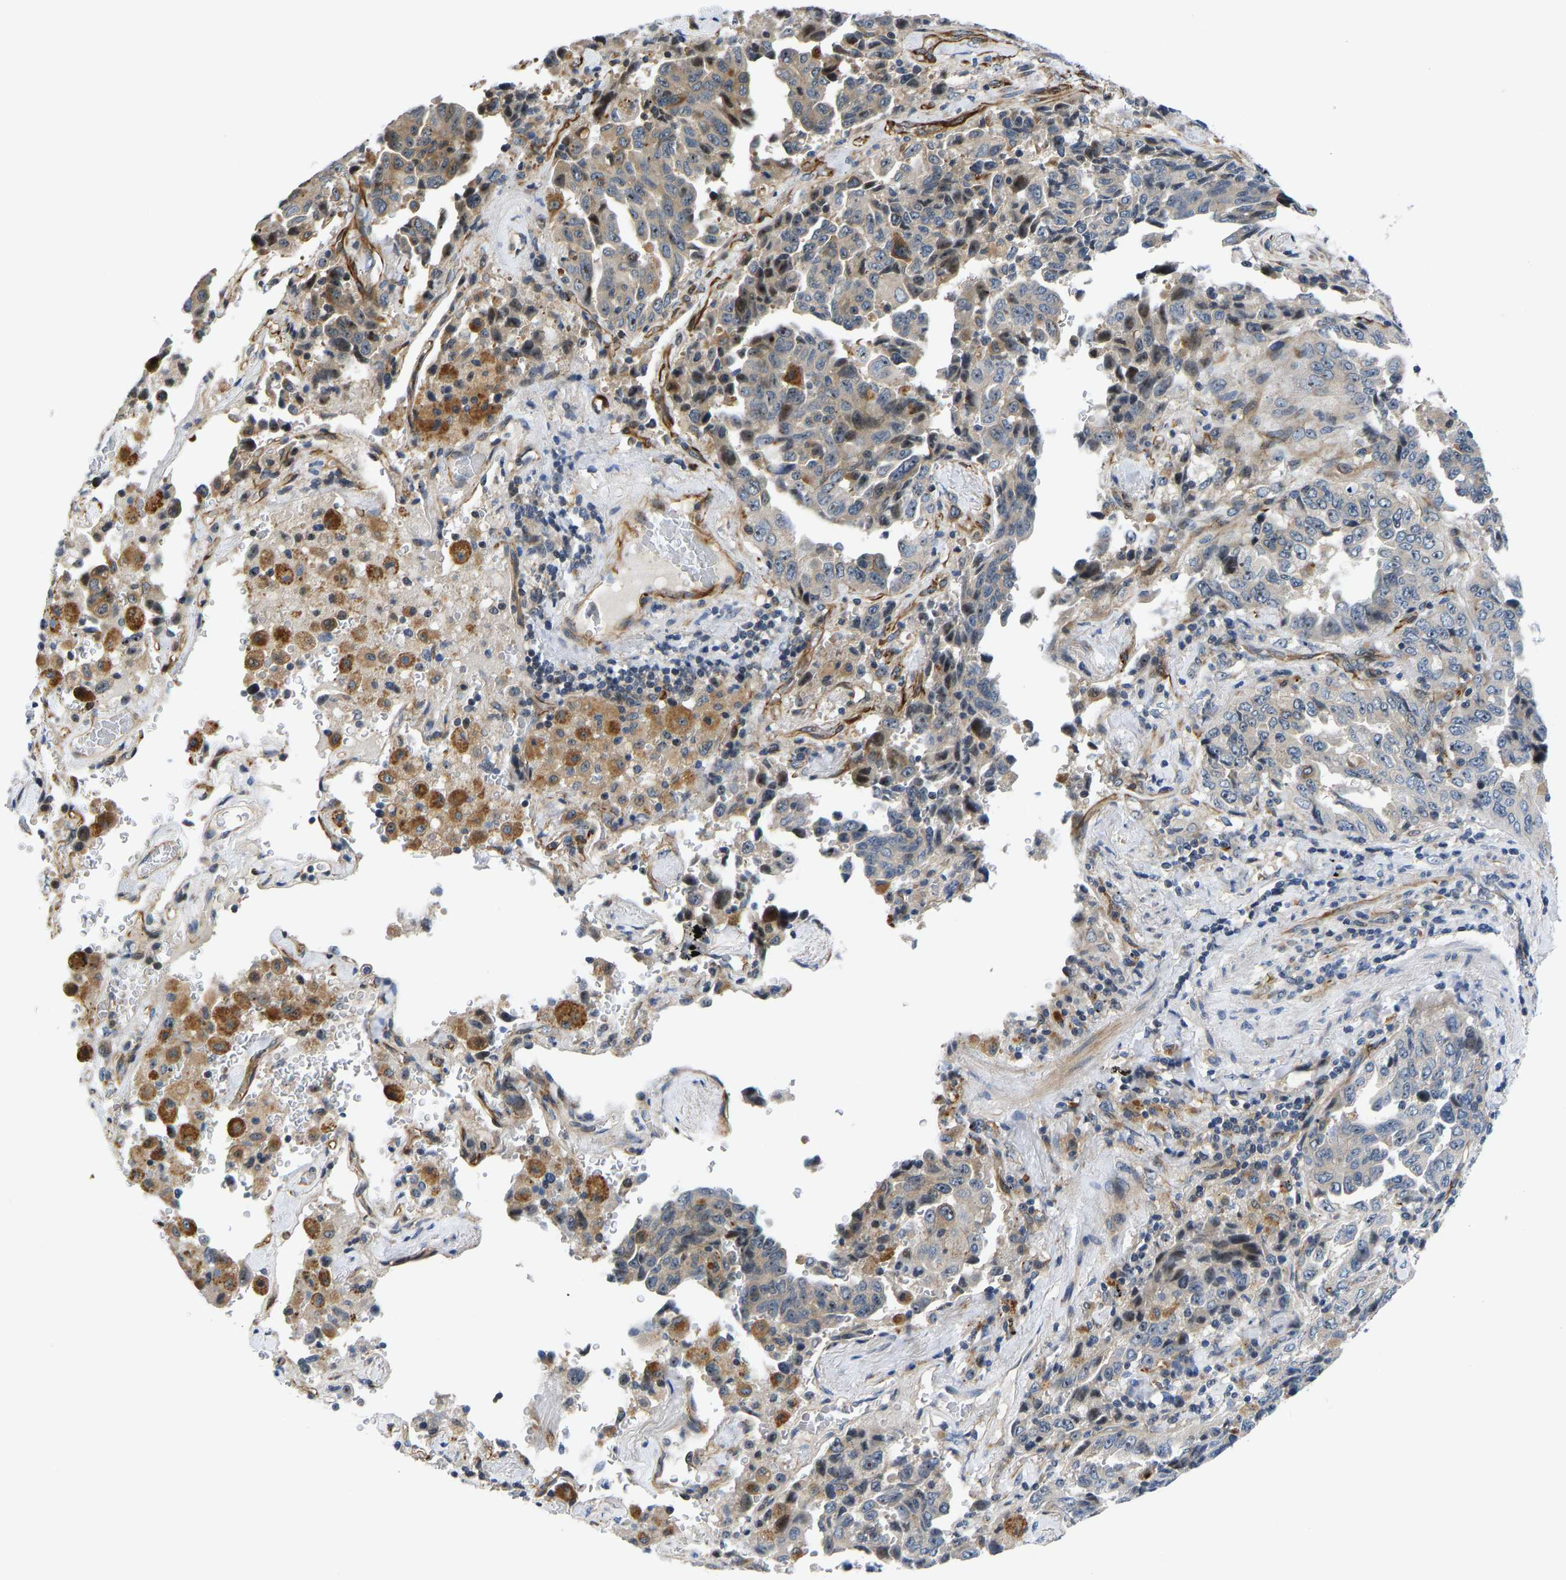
{"staining": {"intensity": "weak", "quantity": "<25%", "location": "cytoplasmic/membranous,nuclear"}, "tissue": "lung cancer", "cell_type": "Tumor cells", "image_type": "cancer", "snomed": [{"axis": "morphology", "description": "Adenocarcinoma, NOS"}, {"axis": "topography", "description": "Lung"}], "caption": "Lung cancer was stained to show a protein in brown. There is no significant expression in tumor cells.", "gene": "RESF1", "patient": {"sex": "female", "age": 51}}